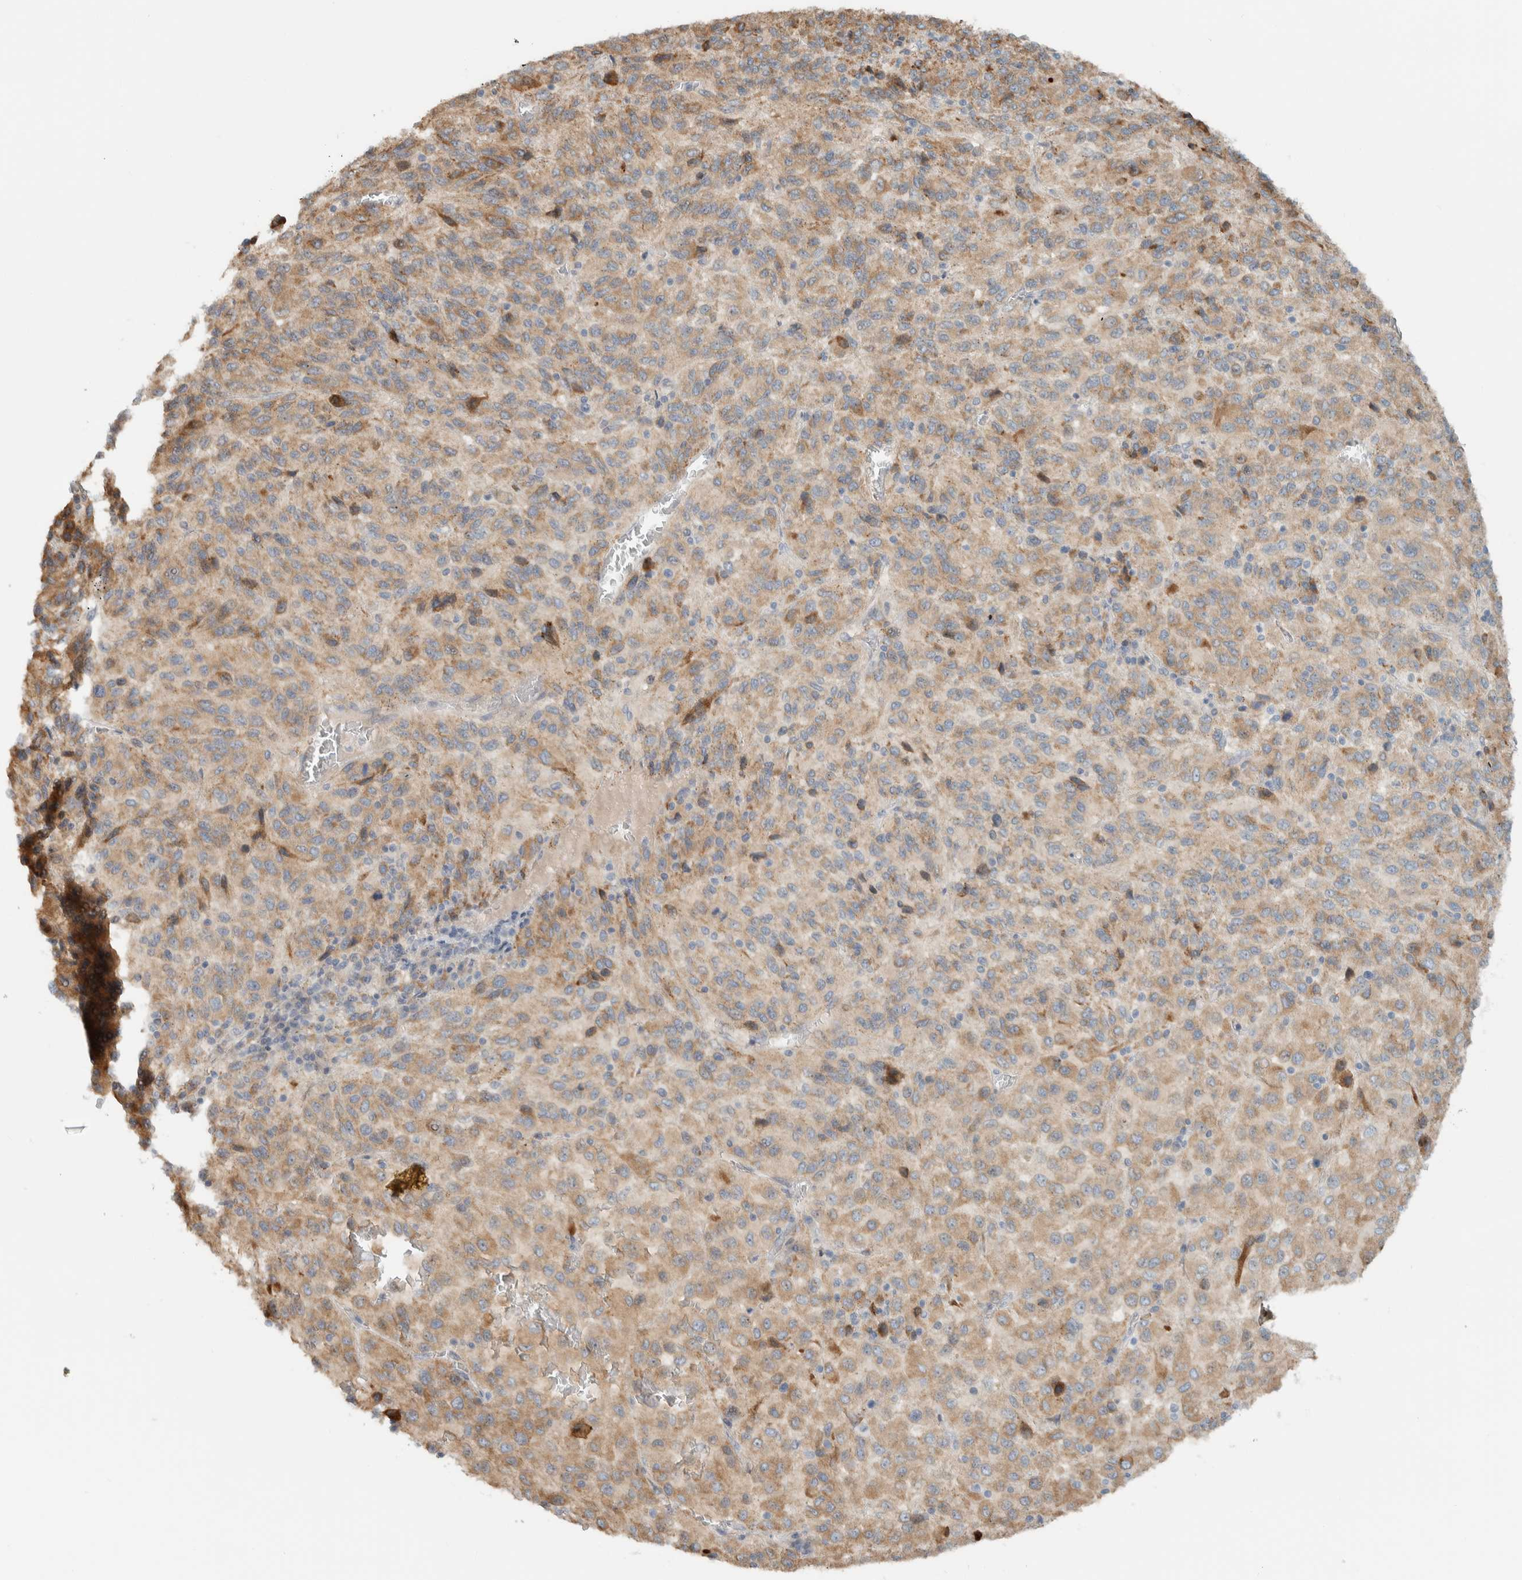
{"staining": {"intensity": "weak", "quantity": ">75%", "location": "cytoplasmic/membranous"}, "tissue": "melanoma", "cell_type": "Tumor cells", "image_type": "cancer", "snomed": [{"axis": "morphology", "description": "Malignant melanoma, Metastatic site"}, {"axis": "topography", "description": "Lung"}], "caption": "Weak cytoplasmic/membranous staining for a protein is appreciated in approximately >75% of tumor cells of malignant melanoma (metastatic site) using IHC.", "gene": "HGS", "patient": {"sex": "male", "age": 64}}